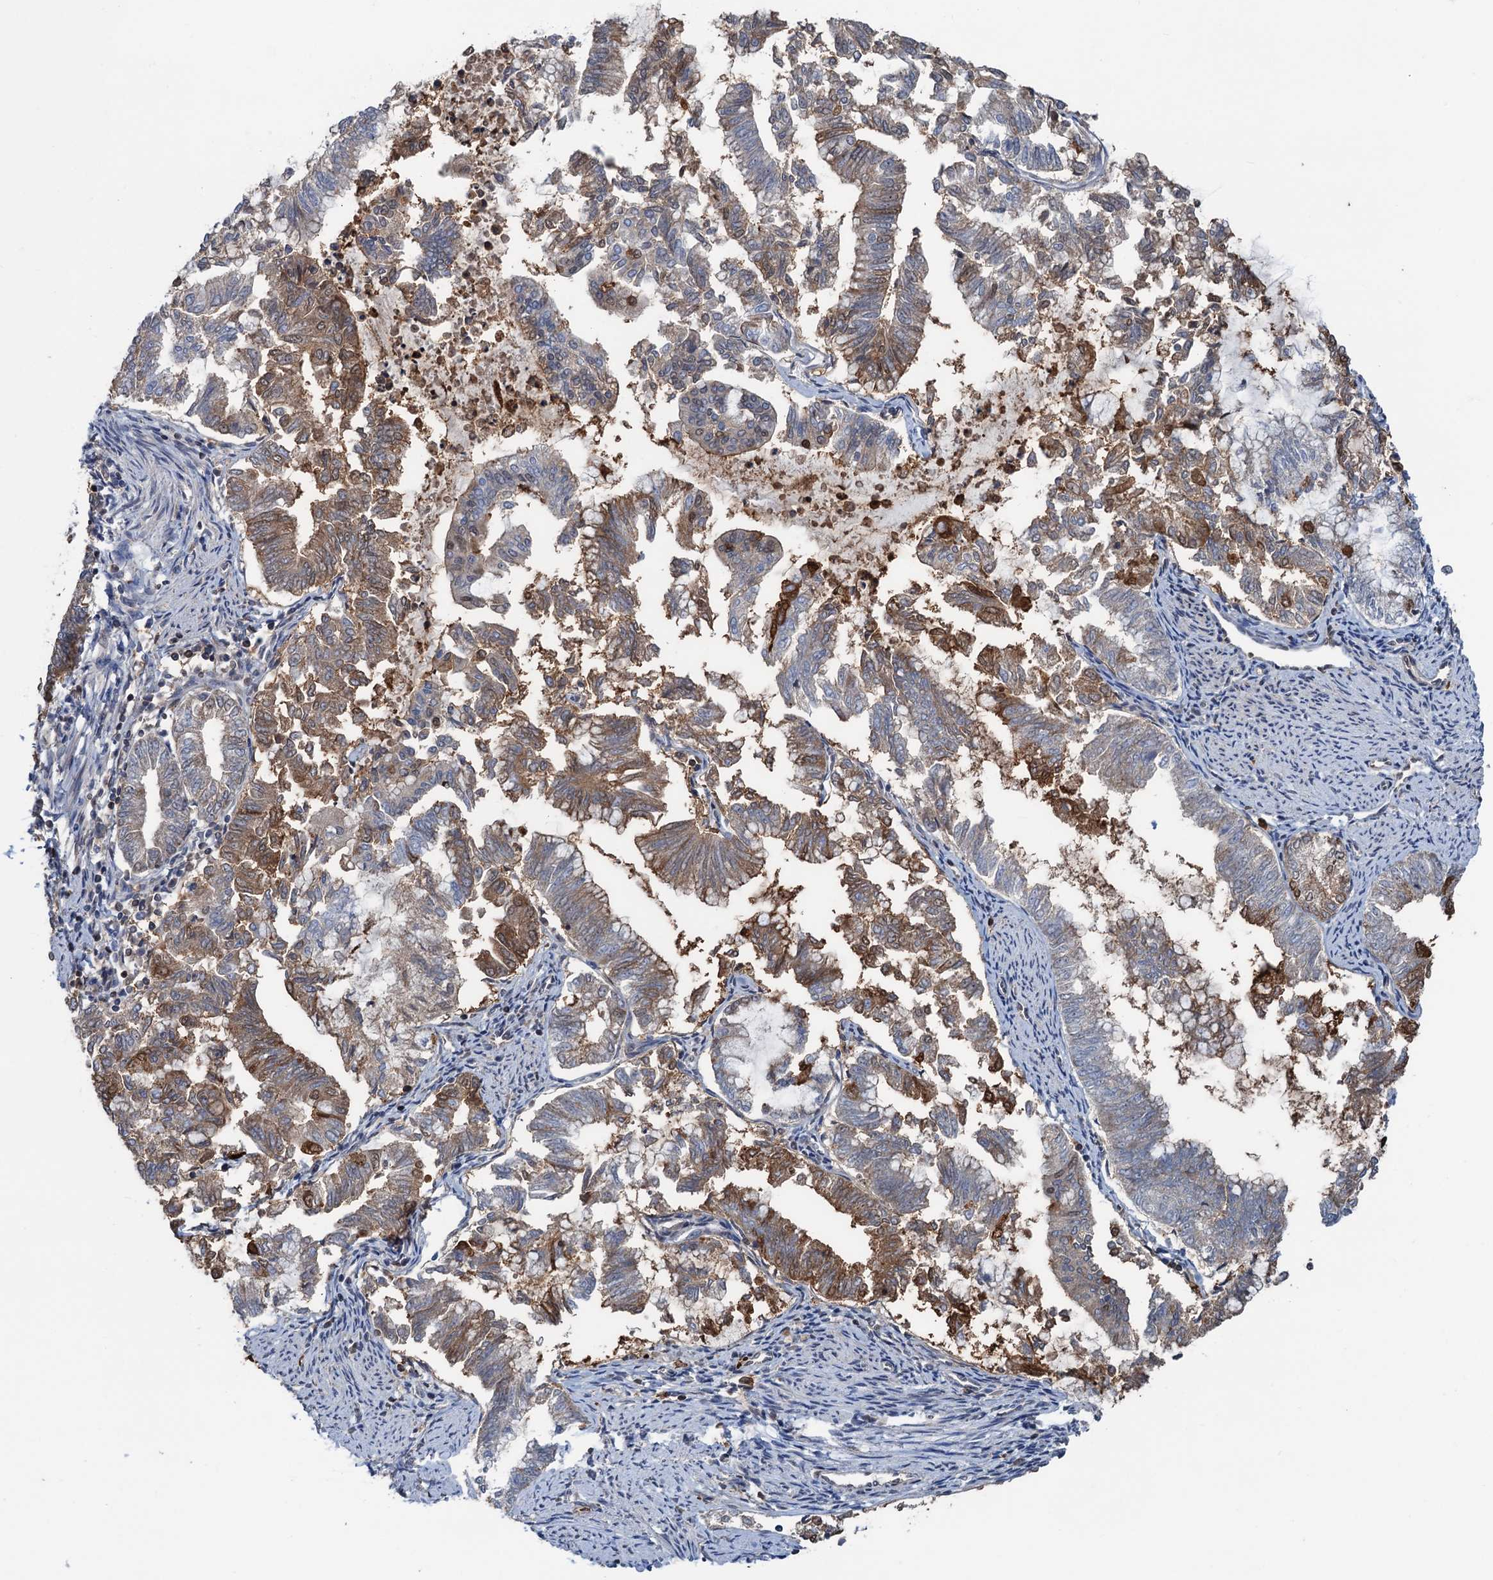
{"staining": {"intensity": "moderate", "quantity": "25%-75%", "location": "cytoplasmic/membranous"}, "tissue": "endometrial cancer", "cell_type": "Tumor cells", "image_type": "cancer", "snomed": [{"axis": "morphology", "description": "Adenocarcinoma, NOS"}, {"axis": "topography", "description": "Endometrium"}], "caption": "Immunohistochemistry staining of endometrial cancer (adenocarcinoma), which exhibits medium levels of moderate cytoplasmic/membranous staining in approximately 25%-75% of tumor cells indicating moderate cytoplasmic/membranous protein positivity. The staining was performed using DAB (3,3'-diaminobenzidine) (brown) for protein detection and nuclei were counterstained in hematoxylin (blue).", "gene": "ZNF609", "patient": {"sex": "female", "age": 79}}